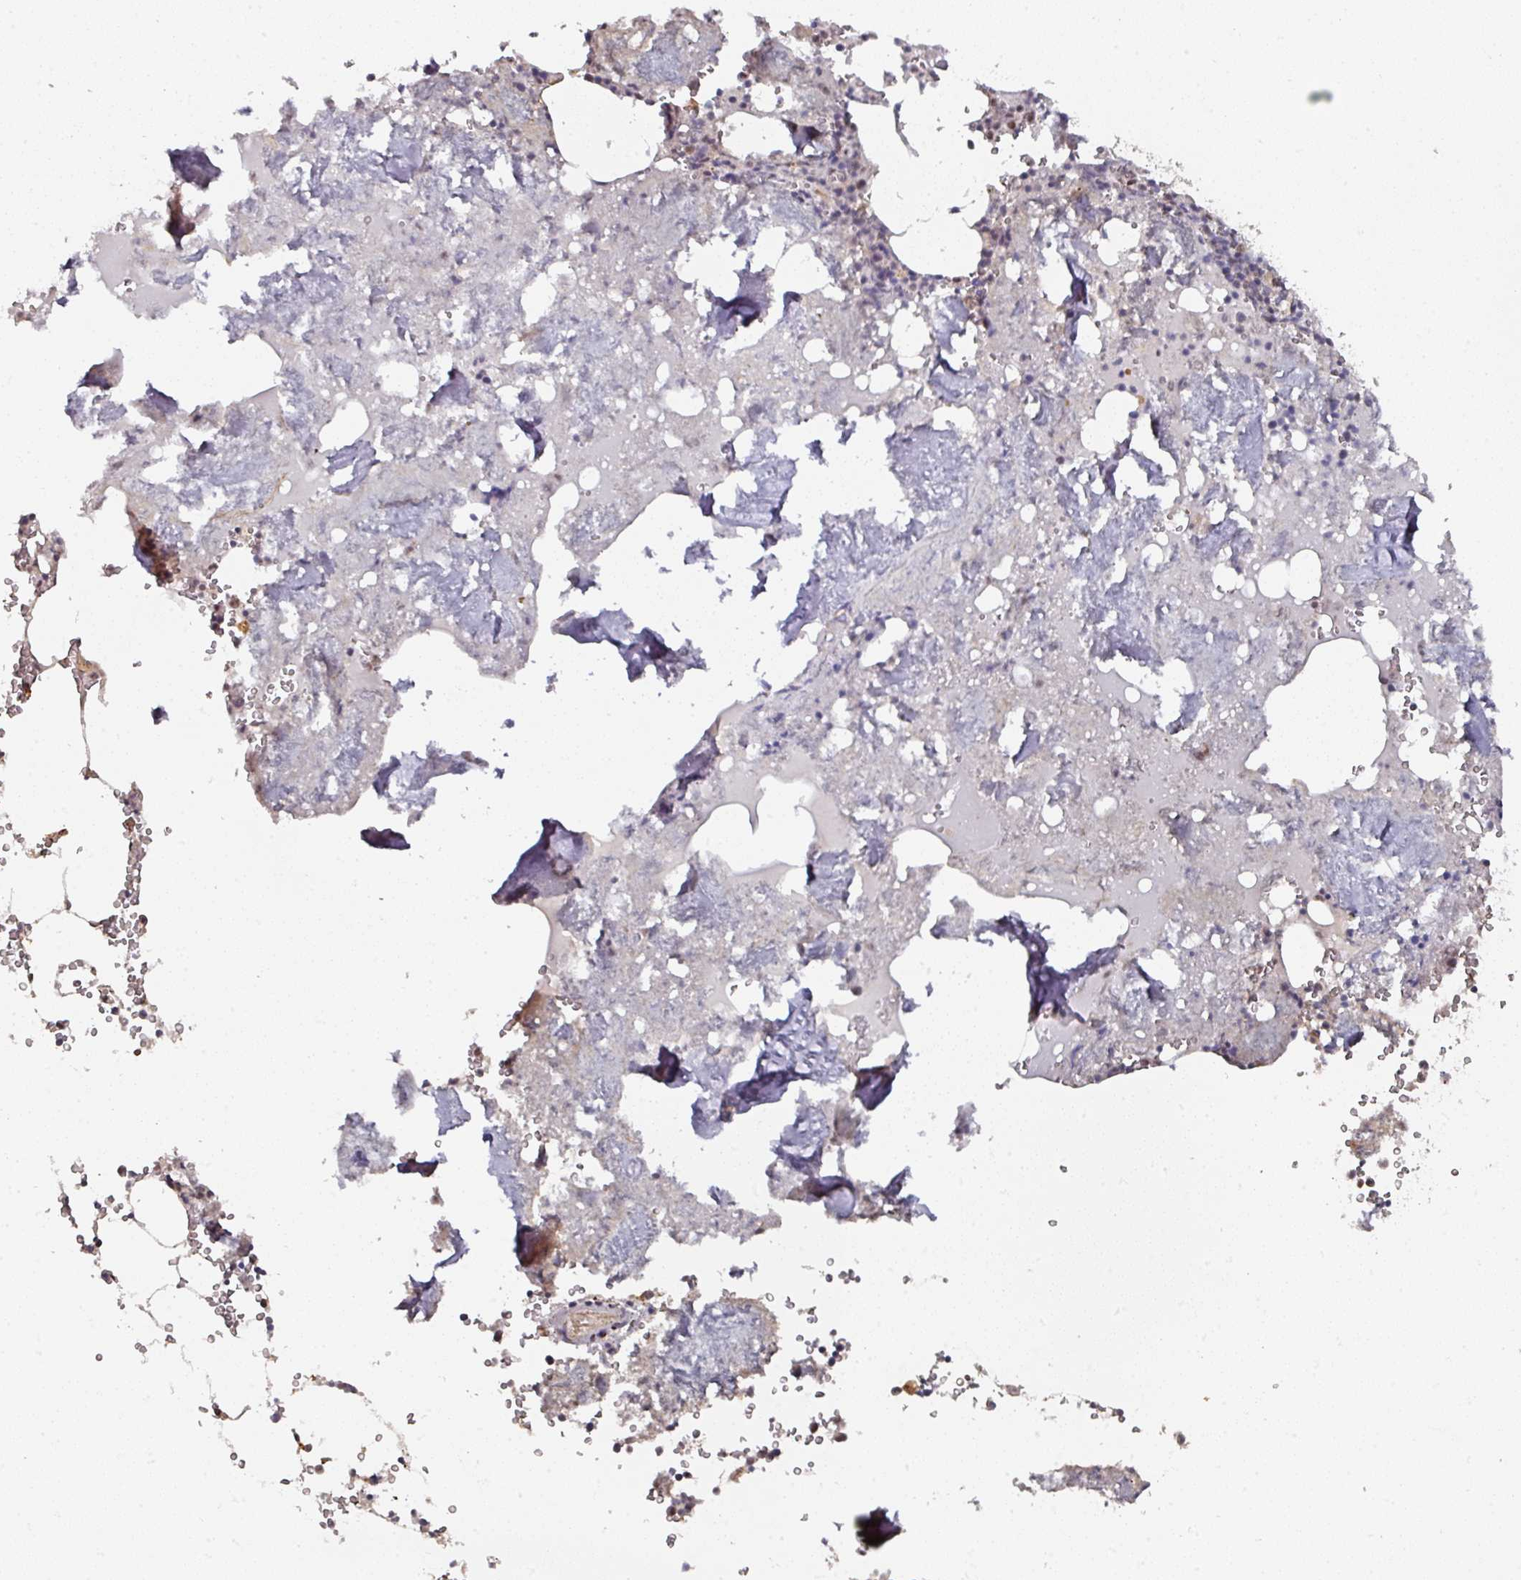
{"staining": {"intensity": "strong", "quantity": "25%-75%", "location": "nuclear"}, "tissue": "bone marrow", "cell_type": "Hematopoietic cells", "image_type": "normal", "snomed": [{"axis": "morphology", "description": "Normal tissue, NOS"}, {"axis": "topography", "description": "Bone marrow"}], "caption": "Immunohistochemistry (IHC) image of benign human bone marrow stained for a protein (brown), which shows high levels of strong nuclear expression in about 25%-75% of hematopoietic cells.", "gene": "ENSG00000289690", "patient": {"sex": "male", "age": 54}}